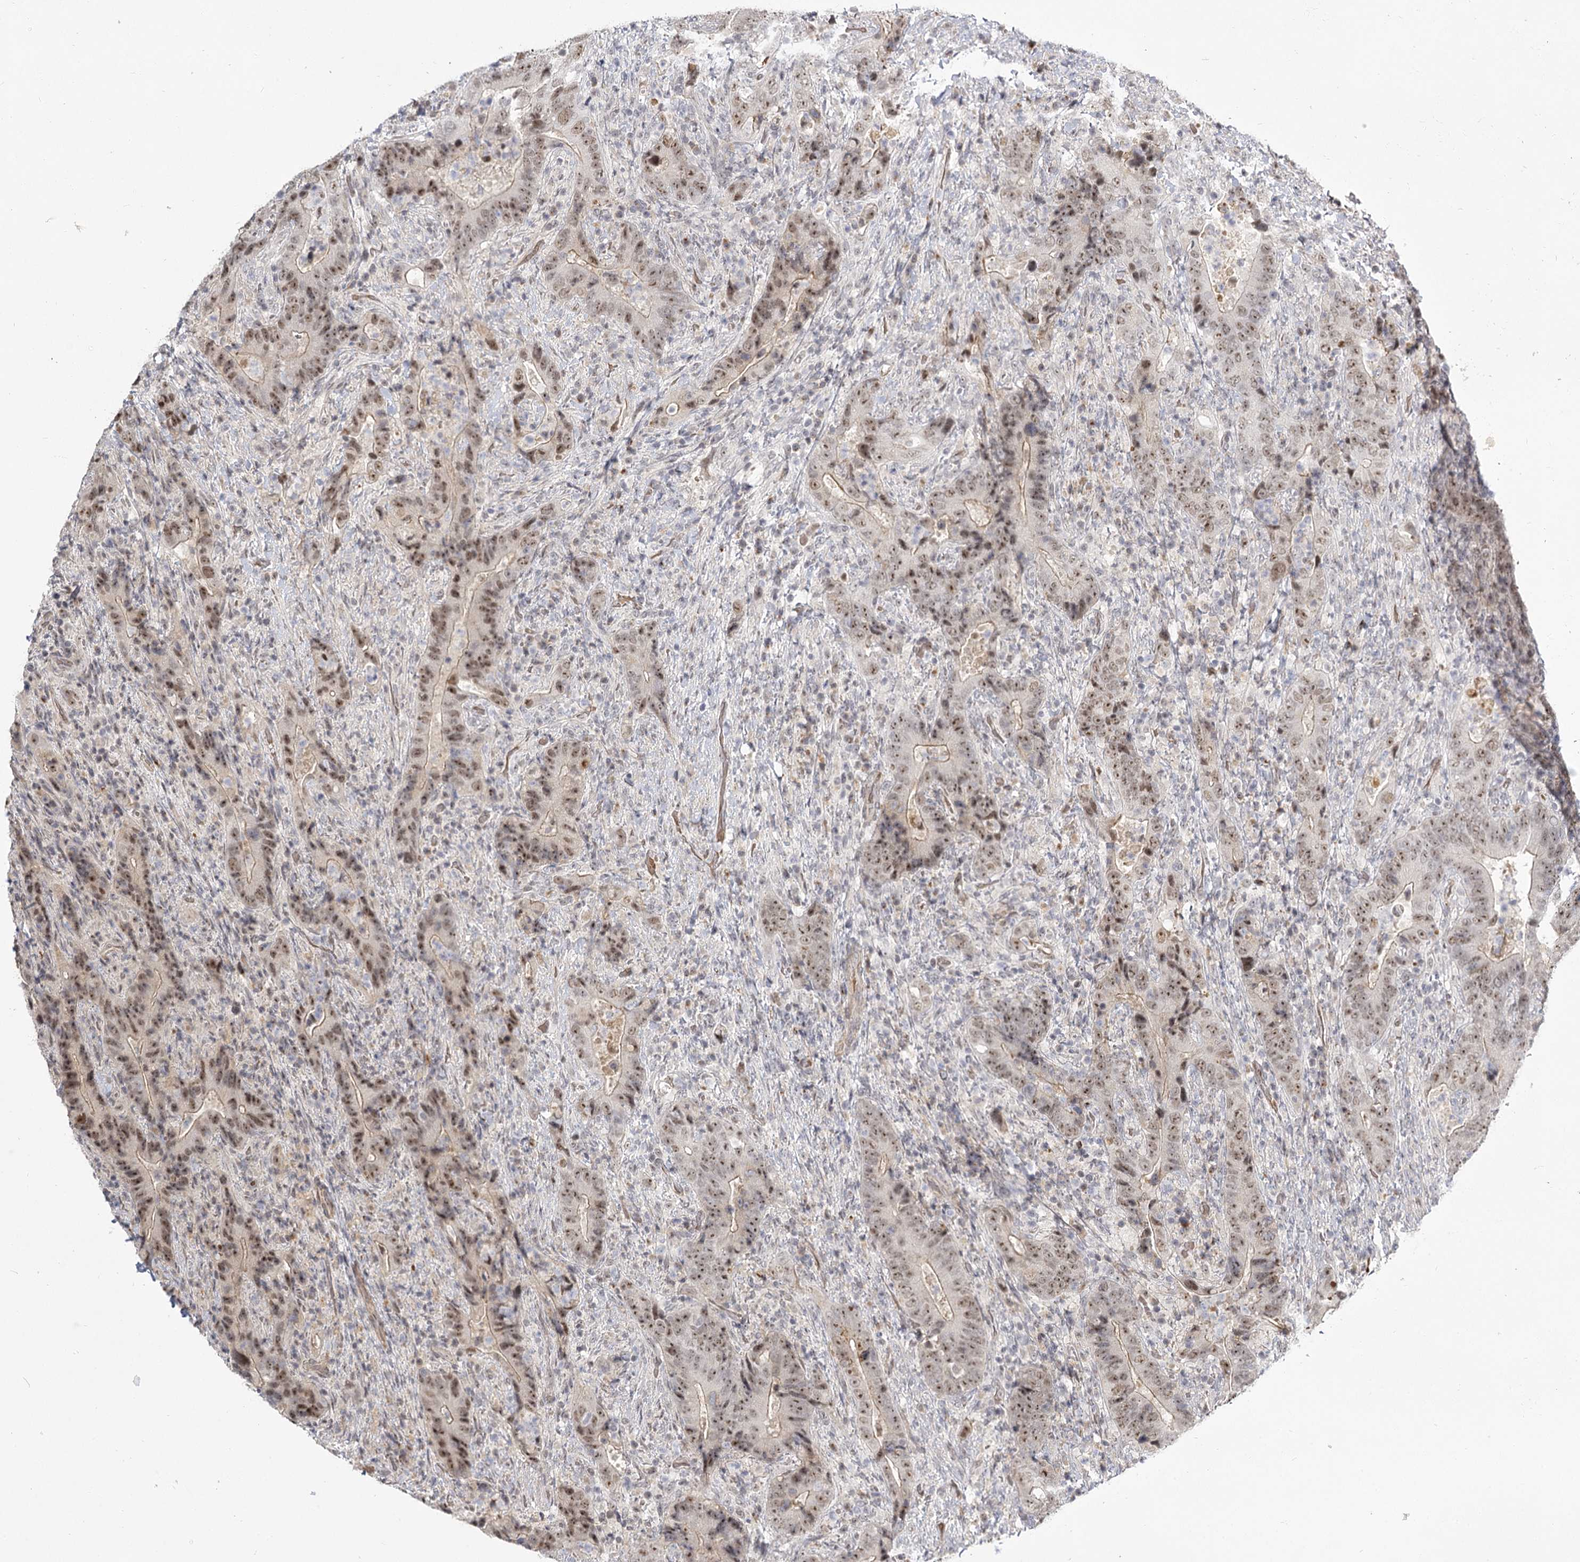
{"staining": {"intensity": "moderate", "quantity": ">75%", "location": "nuclear"}, "tissue": "colorectal cancer", "cell_type": "Tumor cells", "image_type": "cancer", "snomed": [{"axis": "morphology", "description": "Adenocarcinoma, NOS"}, {"axis": "topography", "description": "Colon"}], "caption": "Human adenocarcinoma (colorectal) stained with a brown dye displays moderate nuclear positive positivity in about >75% of tumor cells.", "gene": "EXOSC7", "patient": {"sex": "female", "age": 75}}